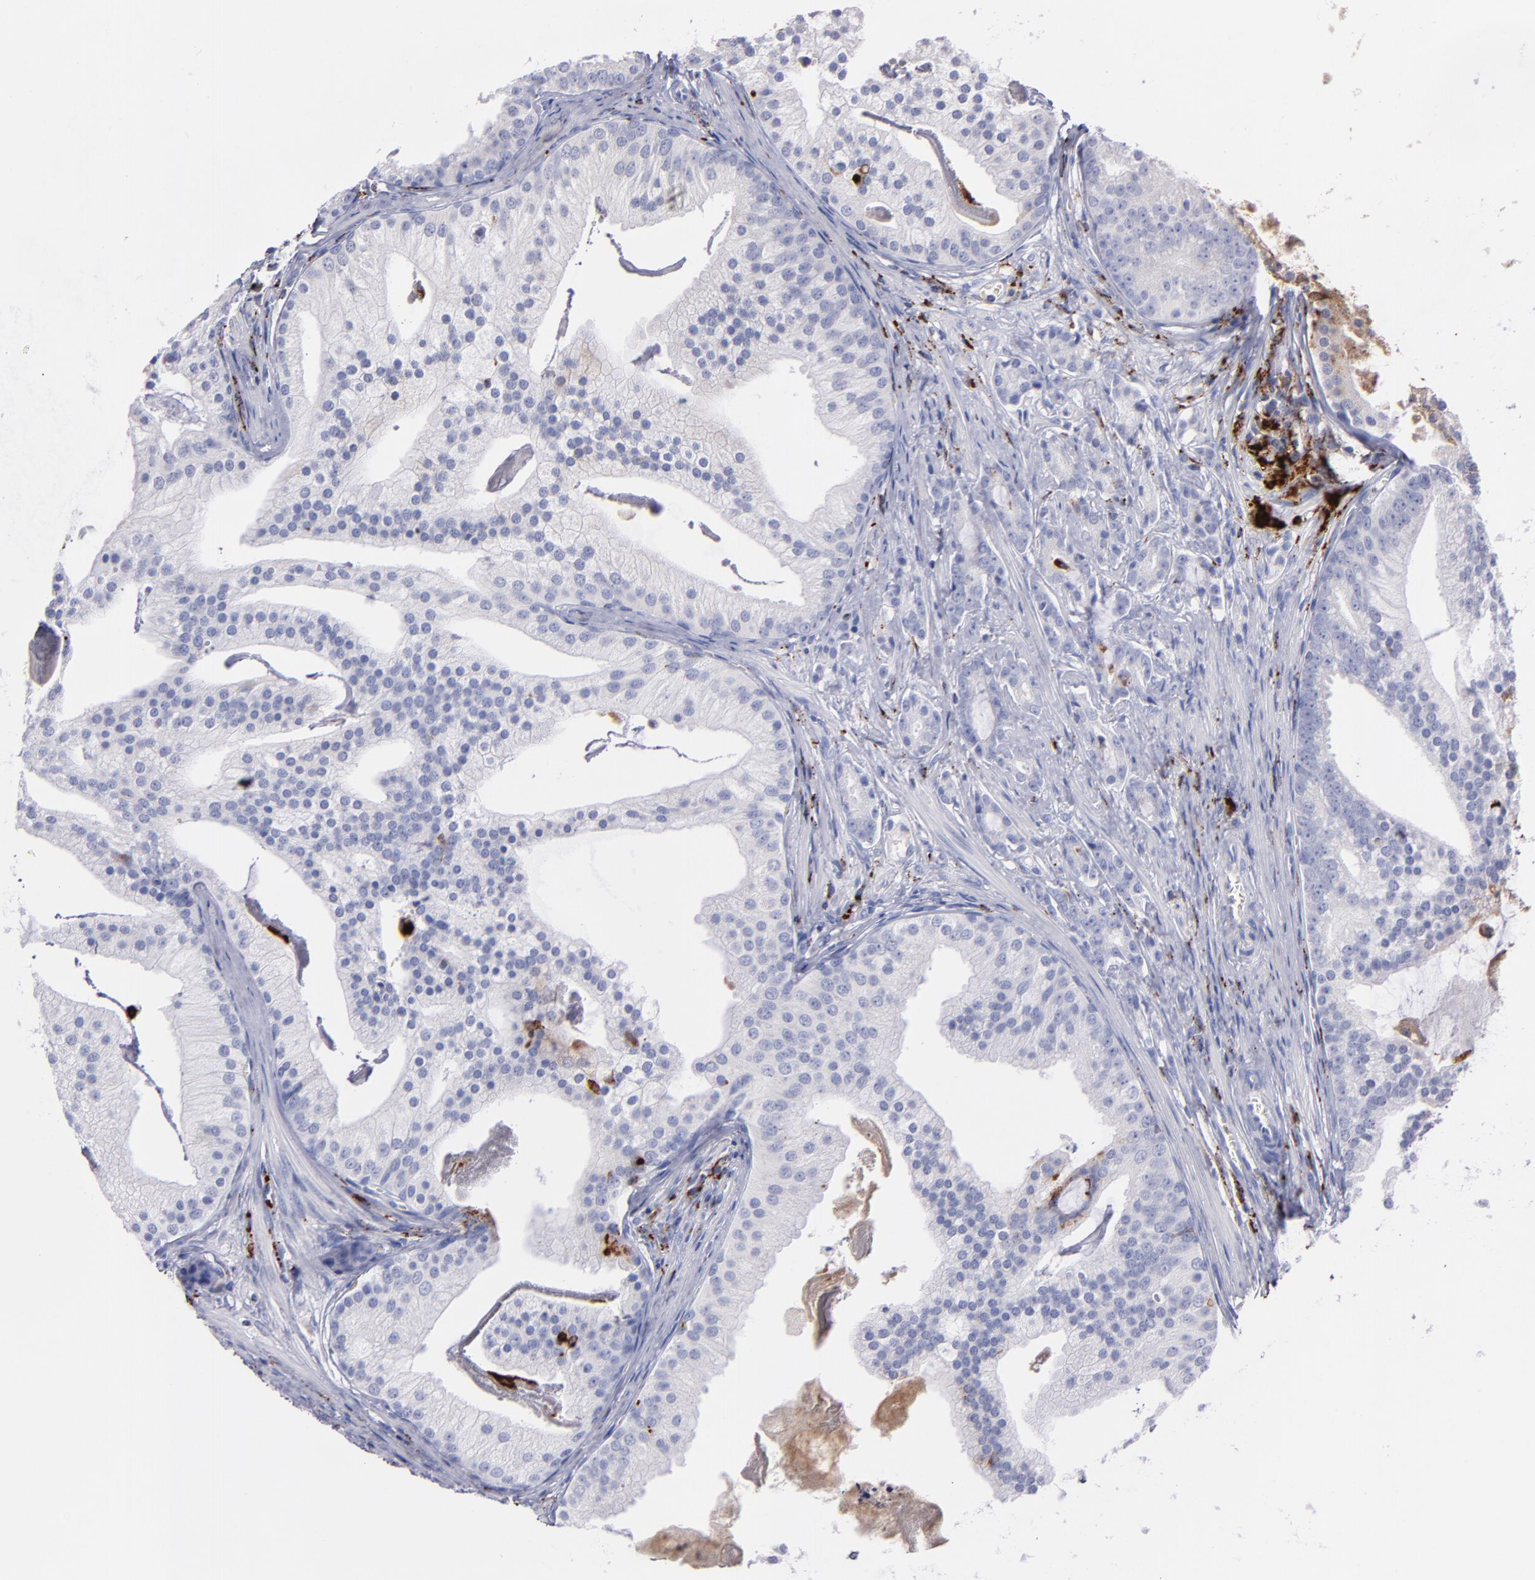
{"staining": {"intensity": "negative", "quantity": "none", "location": "none"}, "tissue": "prostate cancer", "cell_type": "Tumor cells", "image_type": "cancer", "snomed": [{"axis": "morphology", "description": "Adenocarcinoma, Low grade"}, {"axis": "topography", "description": "Prostate"}], "caption": "DAB immunohistochemical staining of human prostate cancer demonstrates no significant staining in tumor cells. (DAB (3,3'-diaminobenzidine) immunohistochemistry visualized using brightfield microscopy, high magnification).", "gene": "CTSS", "patient": {"sex": "male", "age": 58}}